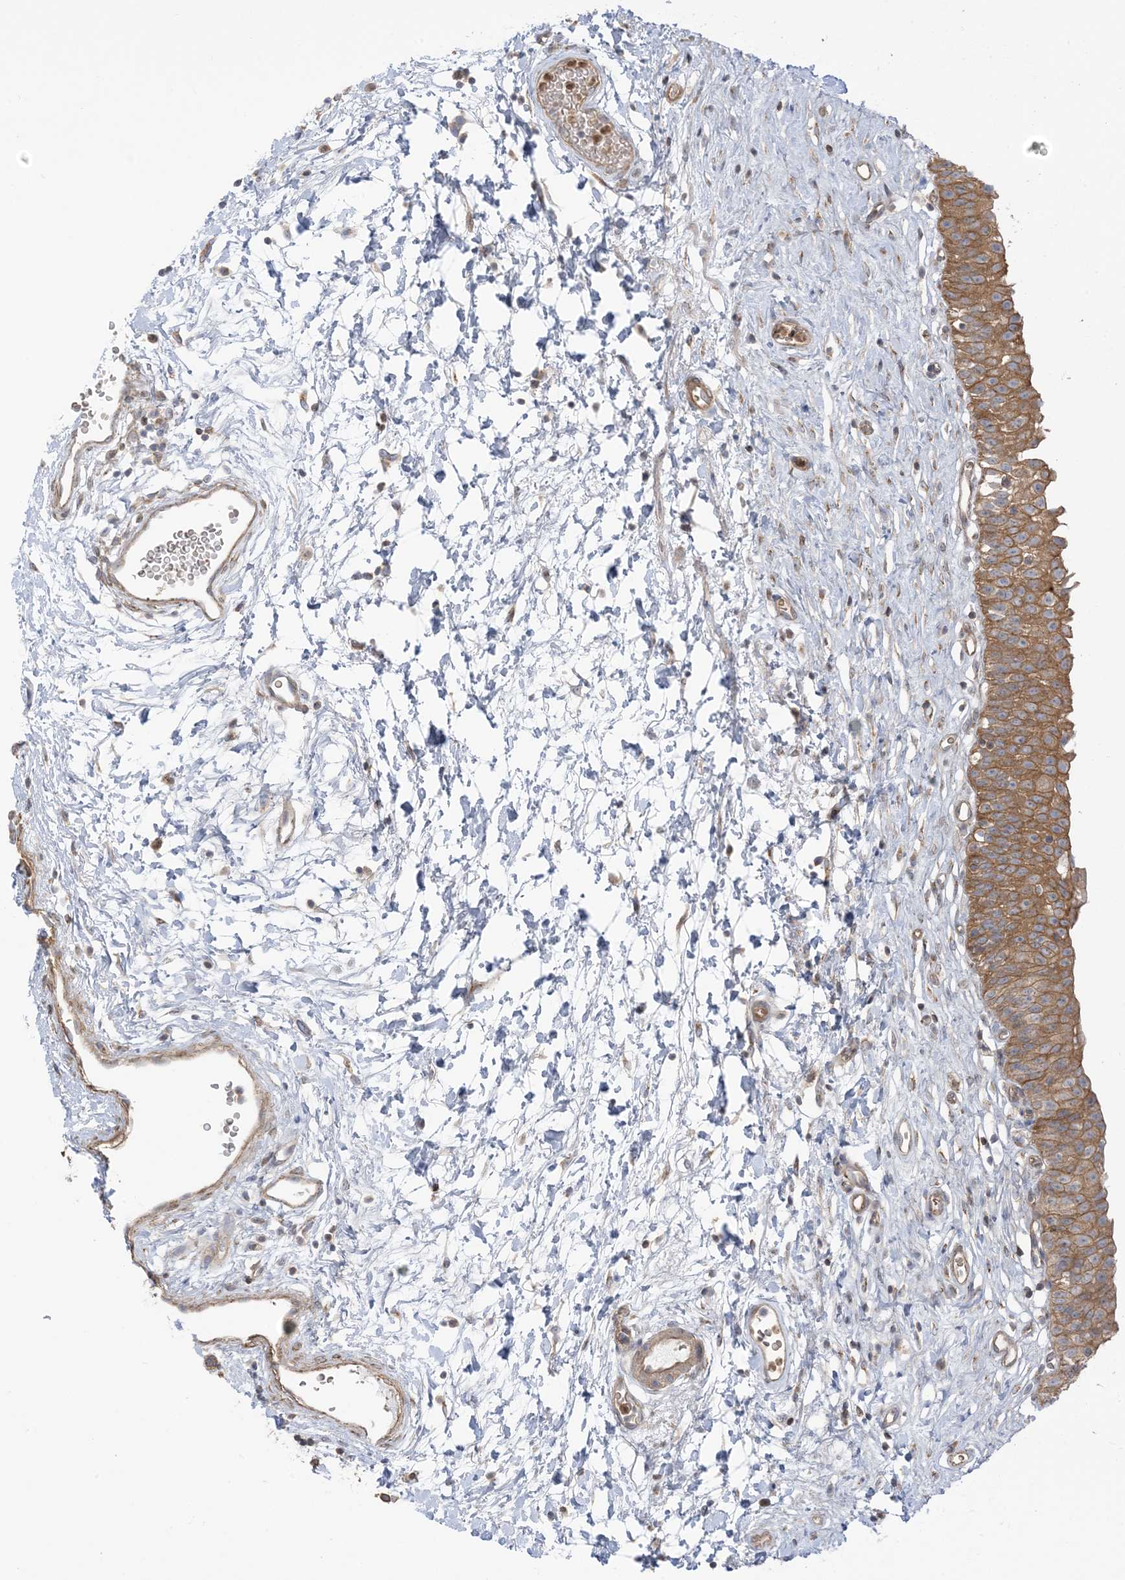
{"staining": {"intensity": "moderate", "quantity": ">75%", "location": "cytoplasmic/membranous"}, "tissue": "urinary bladder", "cell_type": "Urothelial cells", "image_type": "normal", "snomed": [{"axis": "morphology", "description": "Normal tissue, NOS"}, {"axis": "topography", "description": "Urinary bladder"}], "caption": "The histopathology image displays immunohistochemical staining of benign urinary bladder. There is moderate cytoplasmic/membranous staining is present in about >75% of urothelial cells. (brown staining indicates protein expression, while blue staining denotes nuclei).", "gene": "ICMT", "patient": {"sex": "male", "age": 51}}